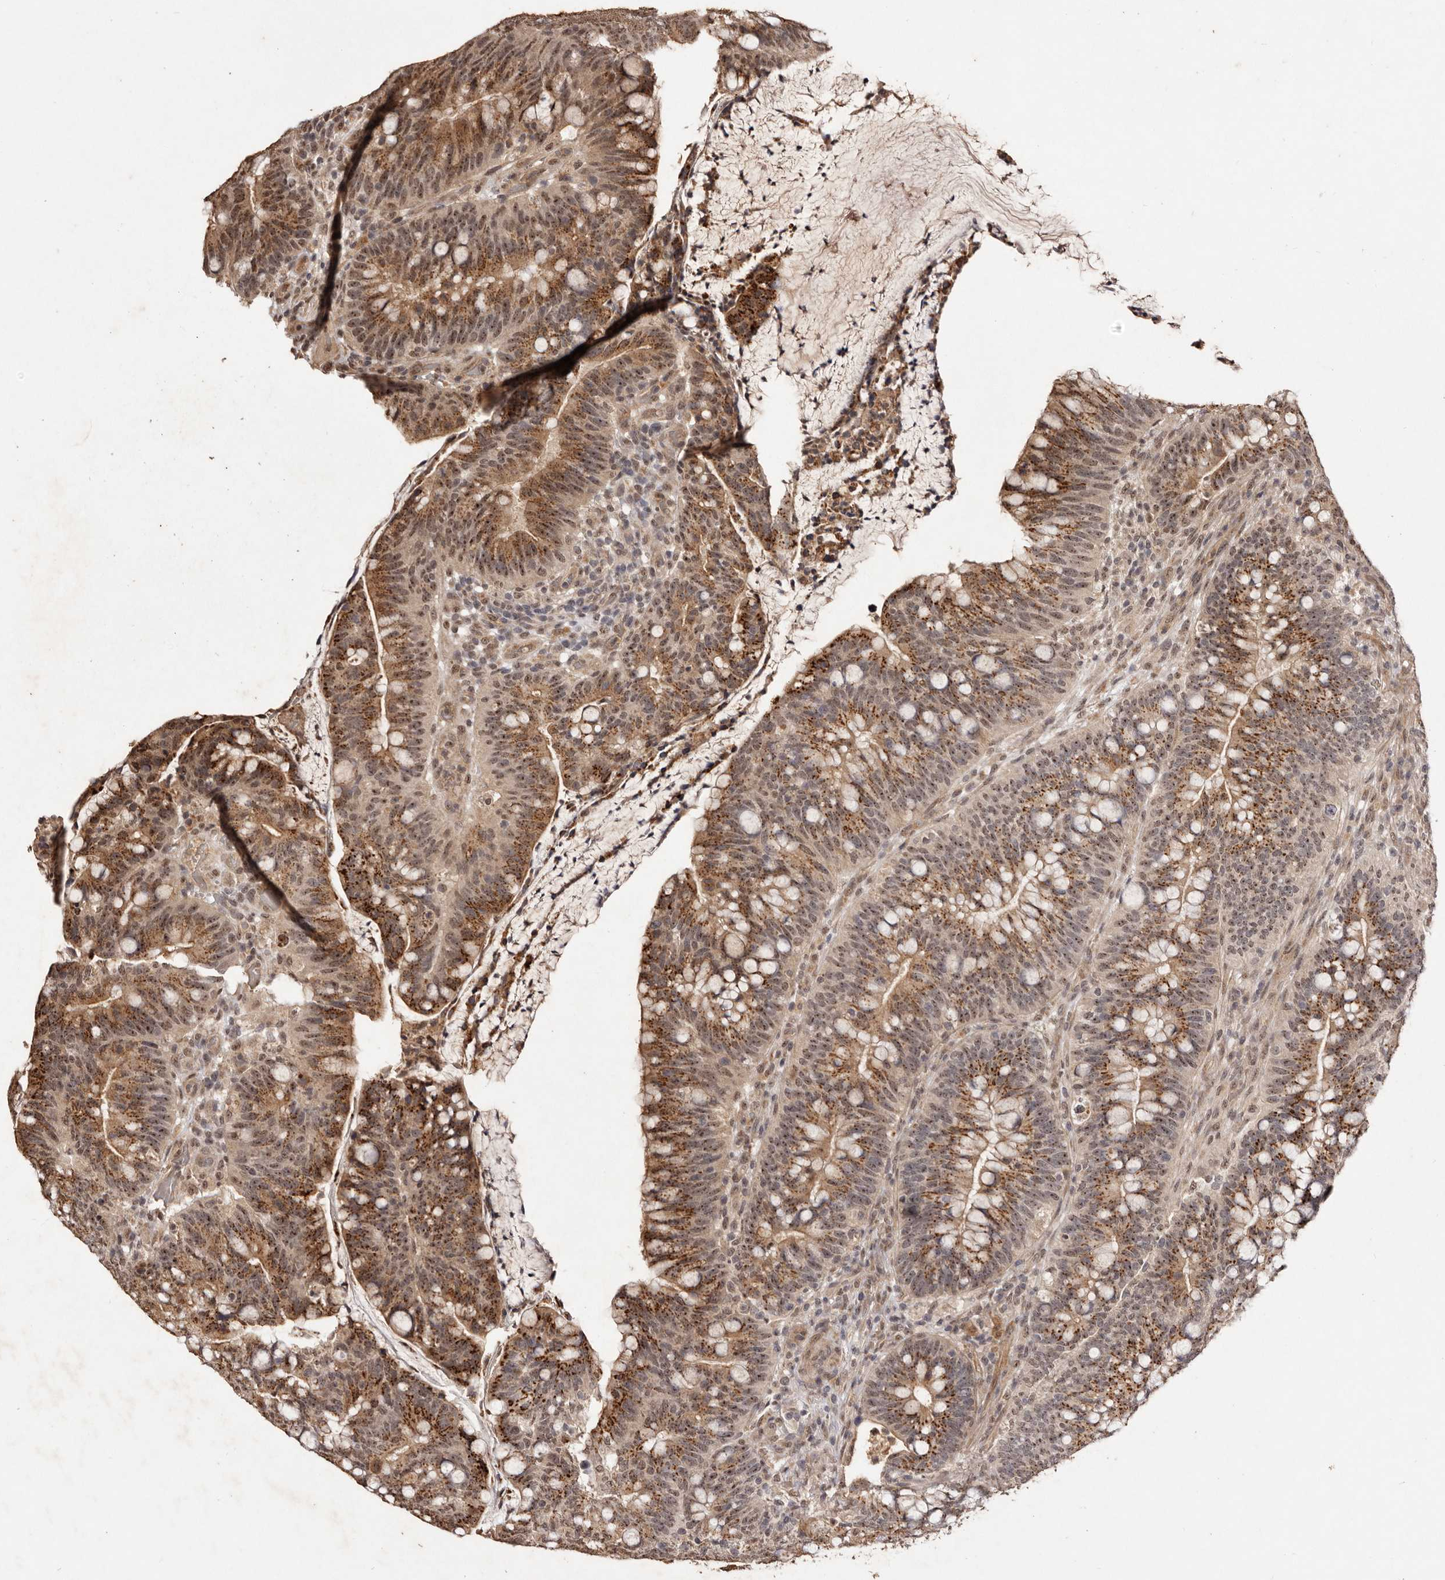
{"staining": {"intensity": "strong", "quantity": ">75%", "location": "cytoplasmic/membranous,nuclear"}, "tissue": "colorectal cancer", "cell_type": "Tumor cells", "image_type": "cancer", "snomed": [{"axis": "morphology", "description": "Adenocarcinoma, NOS"}, {"axis": "topography", "description": "Colon"}], "caption": "About >75% of tumor cells in human colorectal cancer (adenocarcinoma) reveal strong cytoplasmic/membranous and nuclear protein staining as visualized by brown immunohistochemical staining.", "gene": "NOTCH1", "patient": {"sex": "female", "age": 66}}